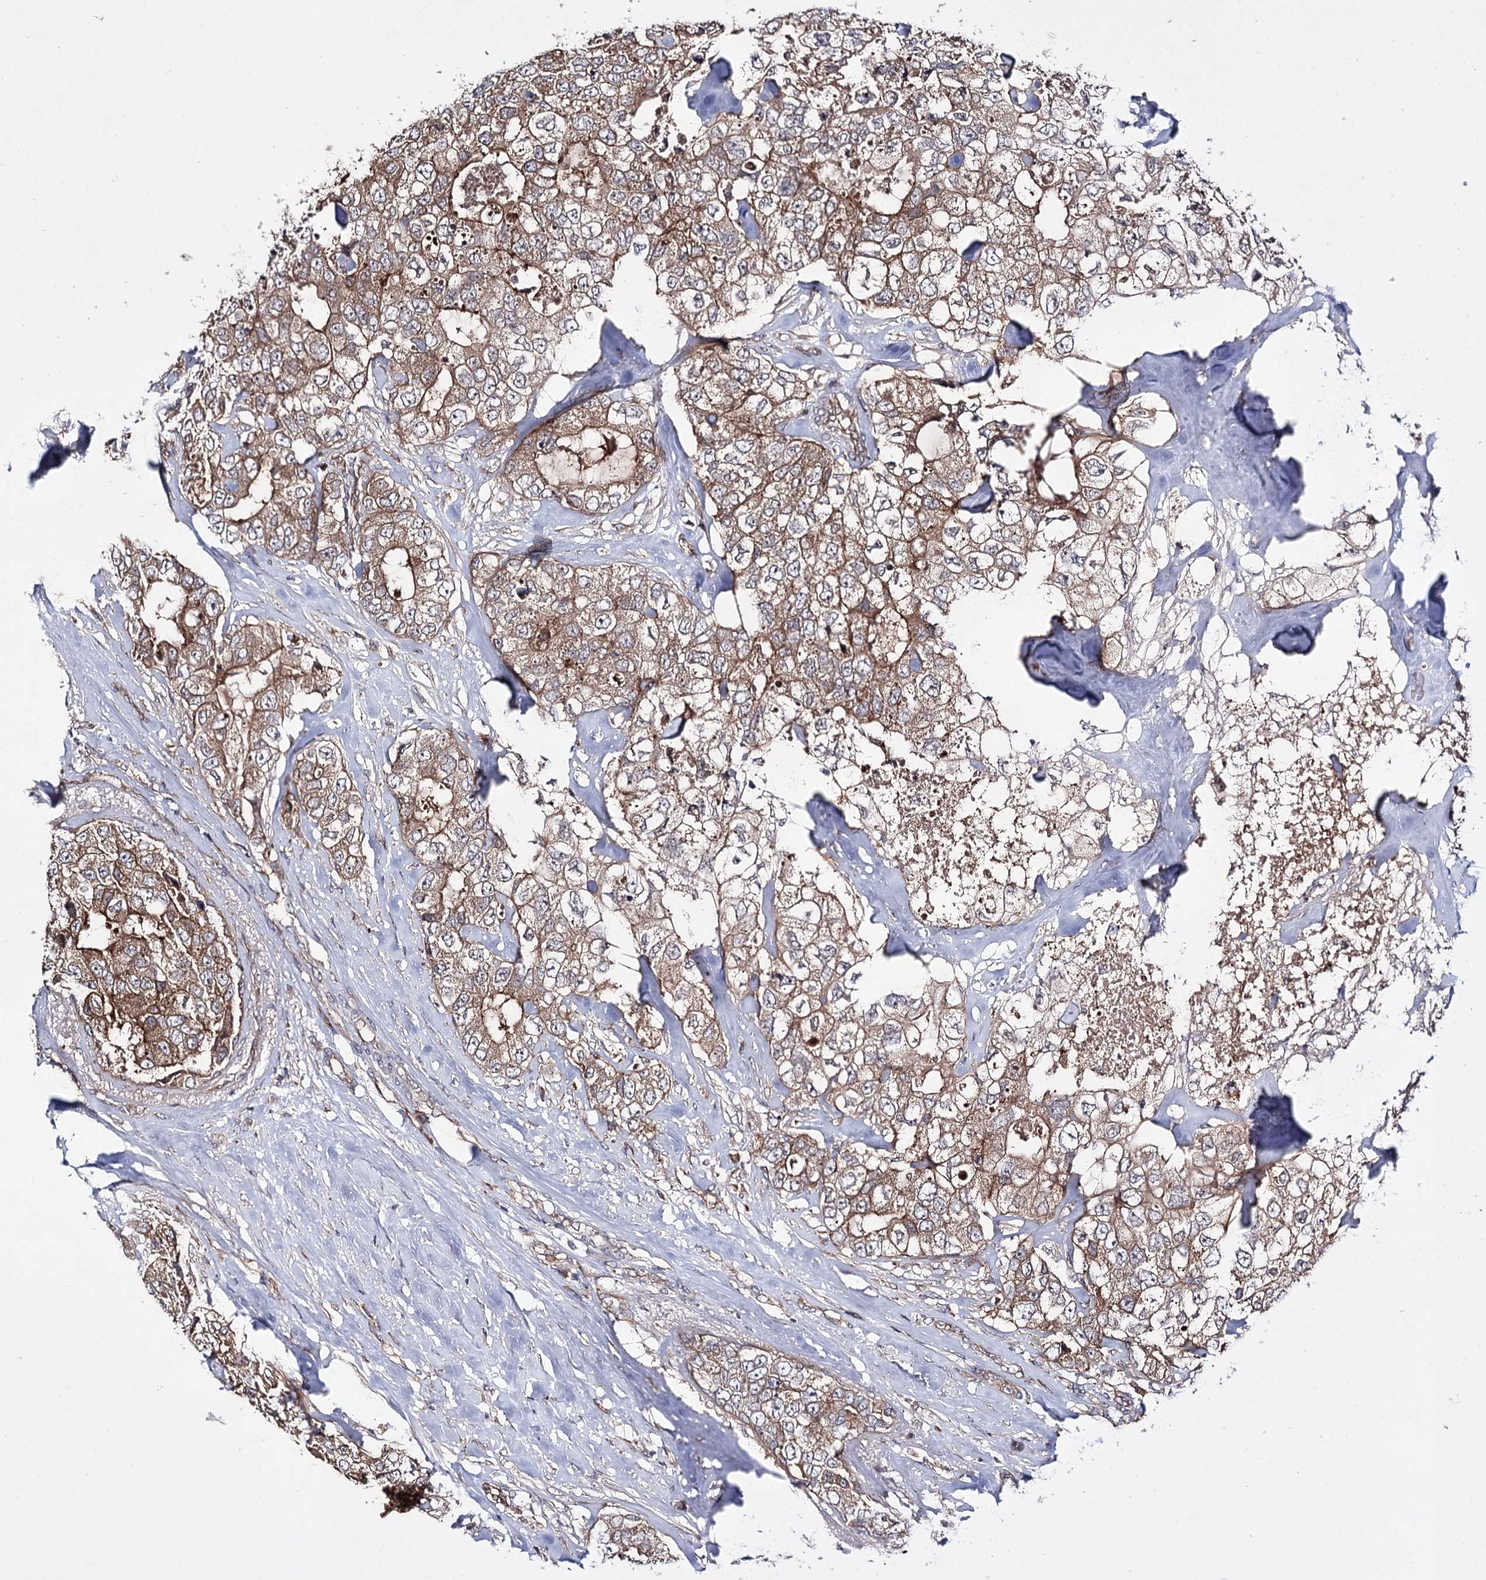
{"staining": {"intensity": "strong", "quantity": ">75%", "location": "cytoplasmic/membranous"}, "tissue": "breast cancer", "cell_type": "Tumor cells", "image_type": "cancer", "snomed": [{"axis": "morphology", "description": "Duct carcinoma"}, {"axis": "topography", "description": "Breast"}], "caption": "Immunohistochemistry (IHC) micrograph of neoplastic tissue: invasive ductal carcinoma (breast) stained using immunohistochemistry demonstrates high levels of strong protein expression localized specifically in the cytoplasmic/membranous of tumor cells, appearing as a cytoplasmic/membranous brown color.", "gene": "BCR", "patient": {"sex": "female", "age": 62}}